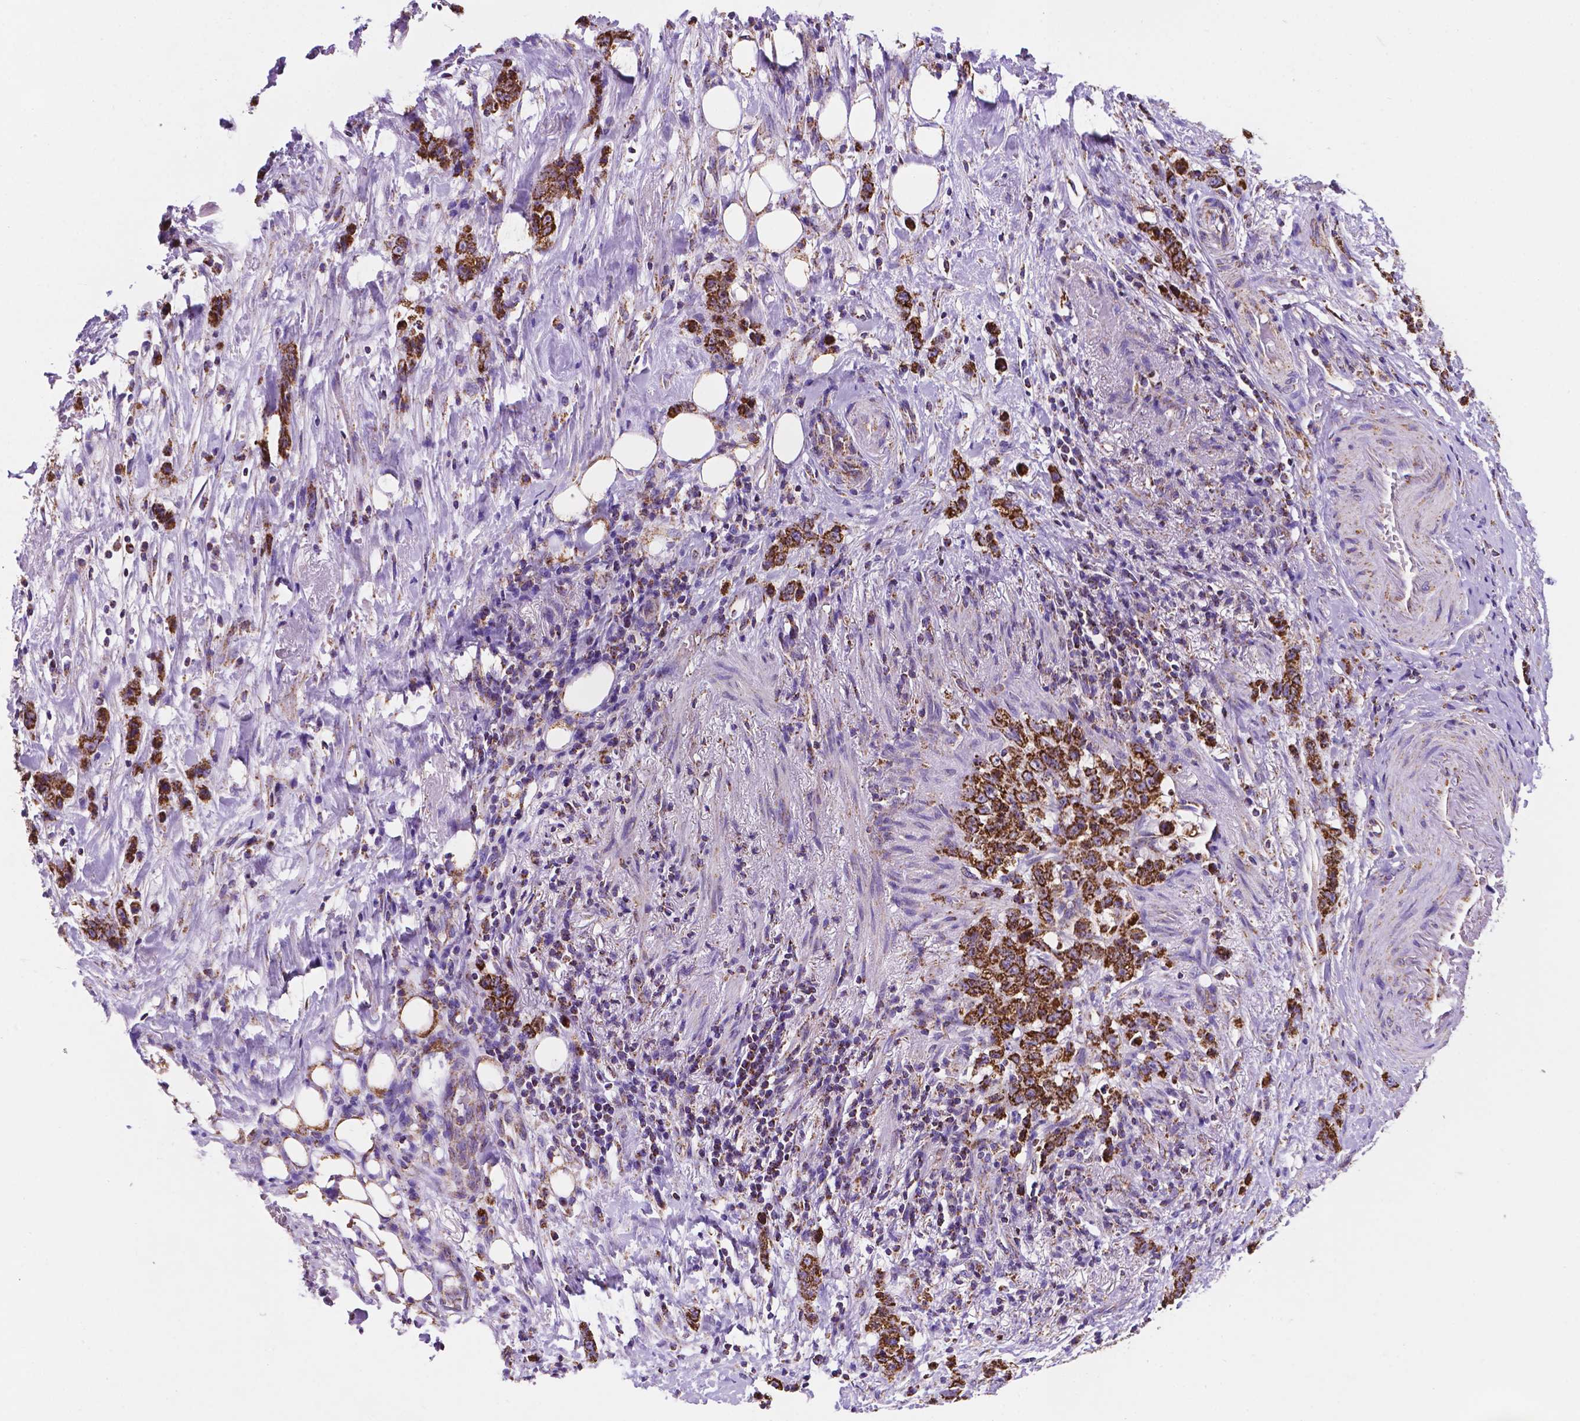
{"staining": {"intensity": "strong", "quantity": ">75%", "location": "cytoplasmic/membranous"}, "tissue": "stomach cancer", "cell_type": "Tumor cells", "image_type": "cancer", "snomed": [{"axis": "morphology", "description": "Adenocarcinoma, NOS"}, {"axis": "topography", "description": "Stomach, lower"}], "caption": "Immunohistochemical staining of human stomach cancer (adenocarcinoma) demonstrates strong cytoplasmic/membranous protein expression in about >75% of tumor cells. (DAB (3,3'-diaminobenzidine) IHC with brightfield microscopy, high magnification).", "gene": "HSPD1", "patient": {"sex": "male", "age": 88}}